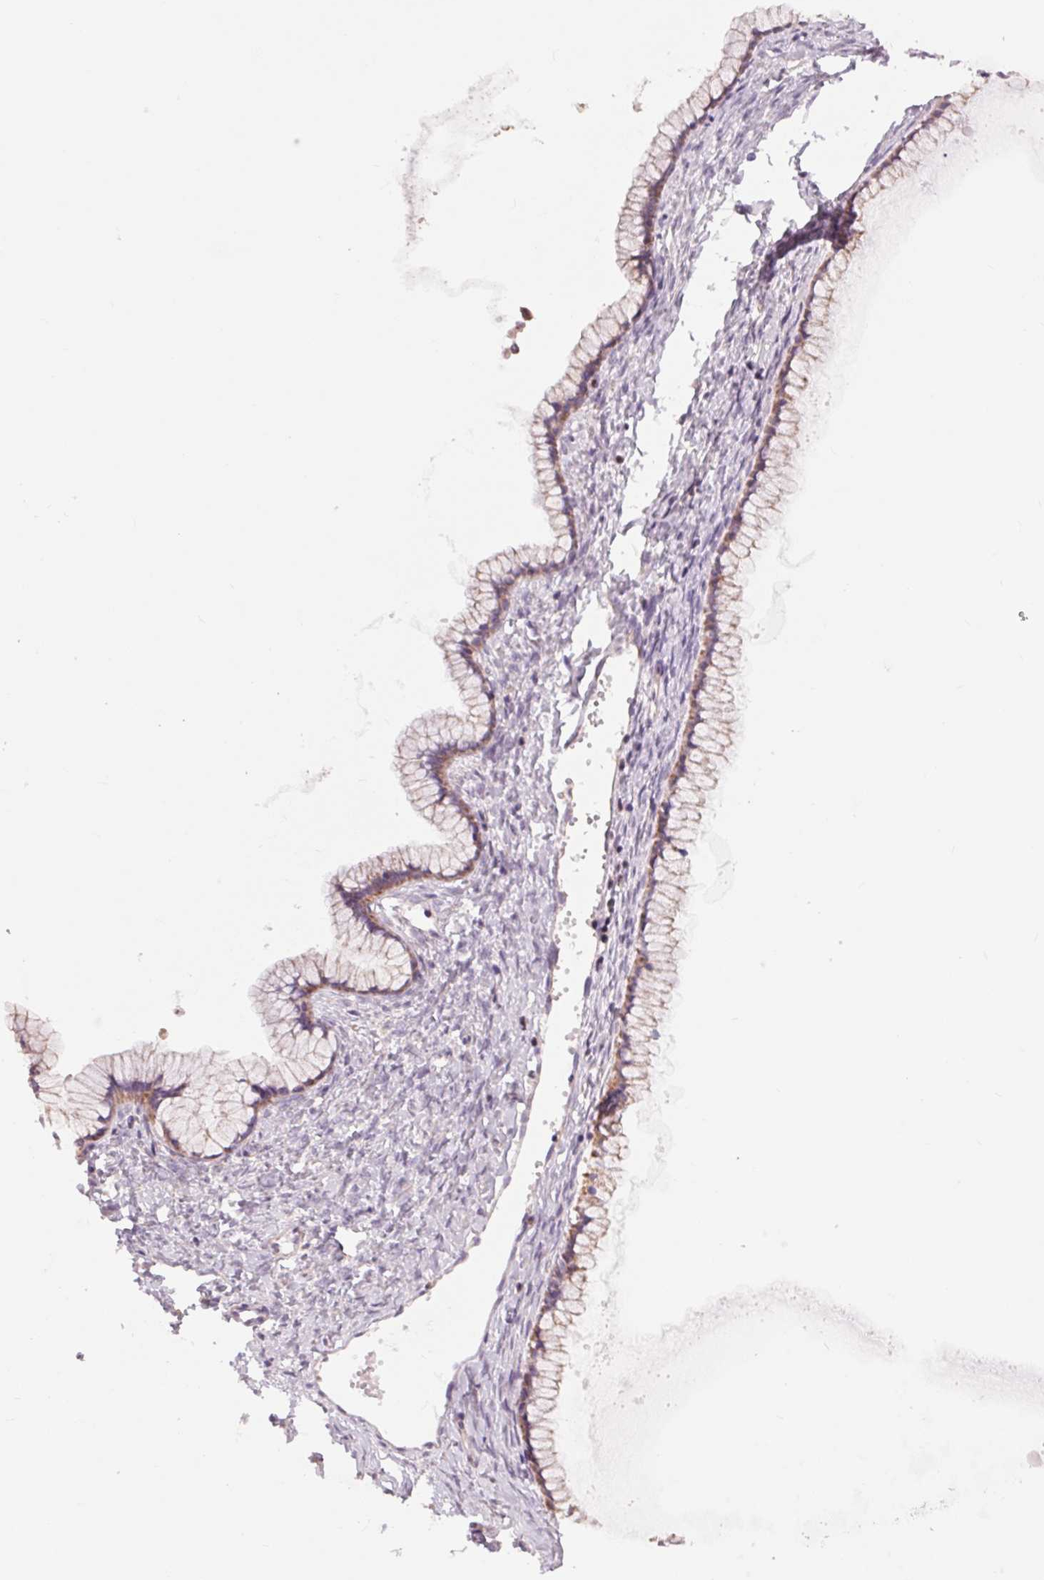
{"staining": {"intensity": "negative", "quantity": "none", "location": "none"}, "tissue": "ovarian cancer", "cell_type": "Tumor cells", "image_type": "cancer", "snomed": [{"axis": "morphology", "description": "Cystadenocarcinoma, mucinous, NOS"}, {"axis": "topography", "description": "Ovary"}], "caption": "Ovarian cancer was stained to show a protein in brown. There is no significant expression in tumor cells.", "gene": "COX6A1", "patient": {"sex": "female", "age": 41}}